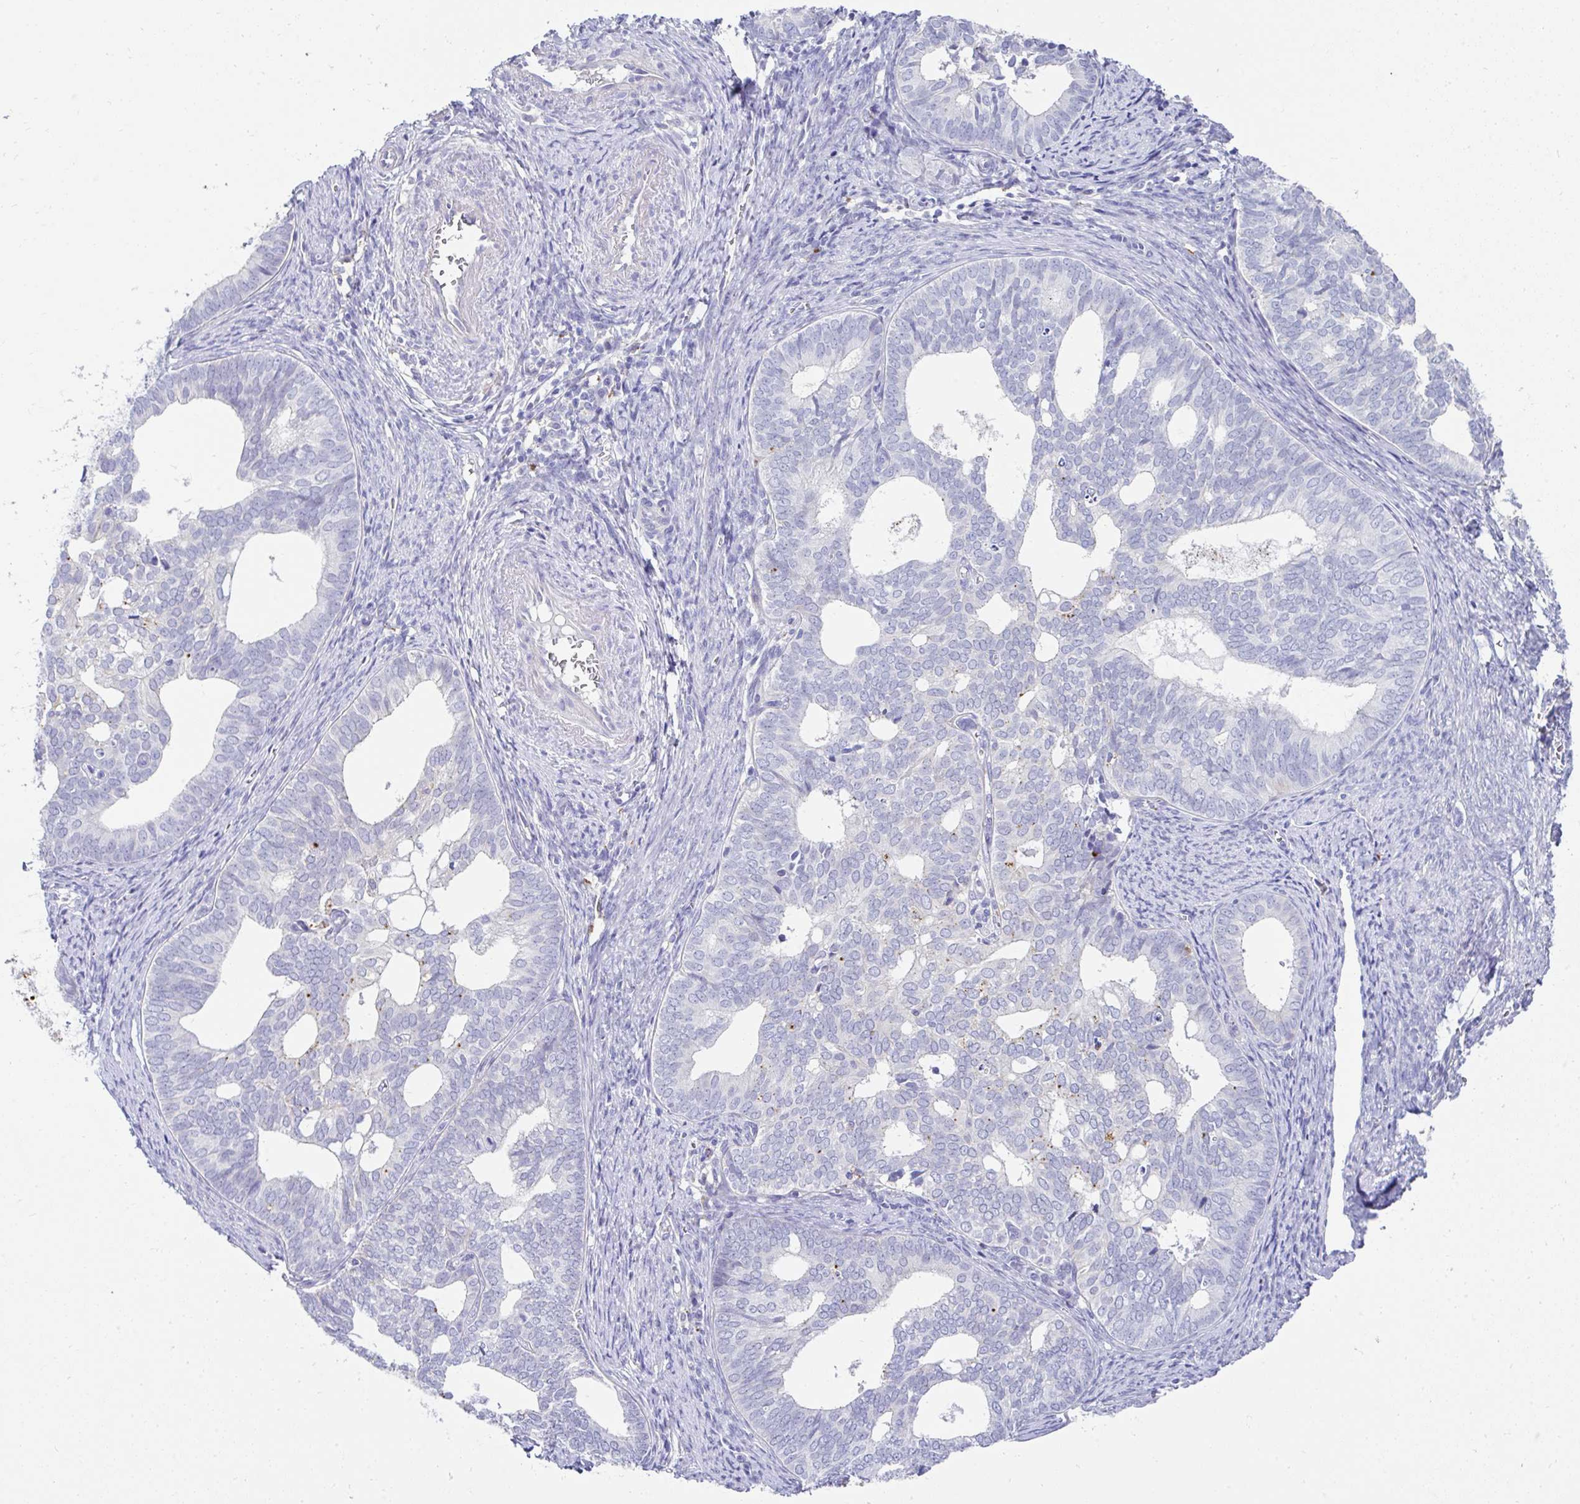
{"staining": {"intensity": "negative", "quantity": "none", "location": "none"}, "tissue": "endometrial cancer", "cell_type": "Tumor cells", "image_type": "cancer", "snomed": [{"axis": "morphology", "description": "Adenocarcinoma, NOS"}, {"axis": "topography", "description": "Endometrium"}], "caption": "The photomicrograph reveals no staining of tumor cells in endometrial adenocarcinoma.", "gene": "ZNF33A", "patient": {"sex": "female", "age": 75}}